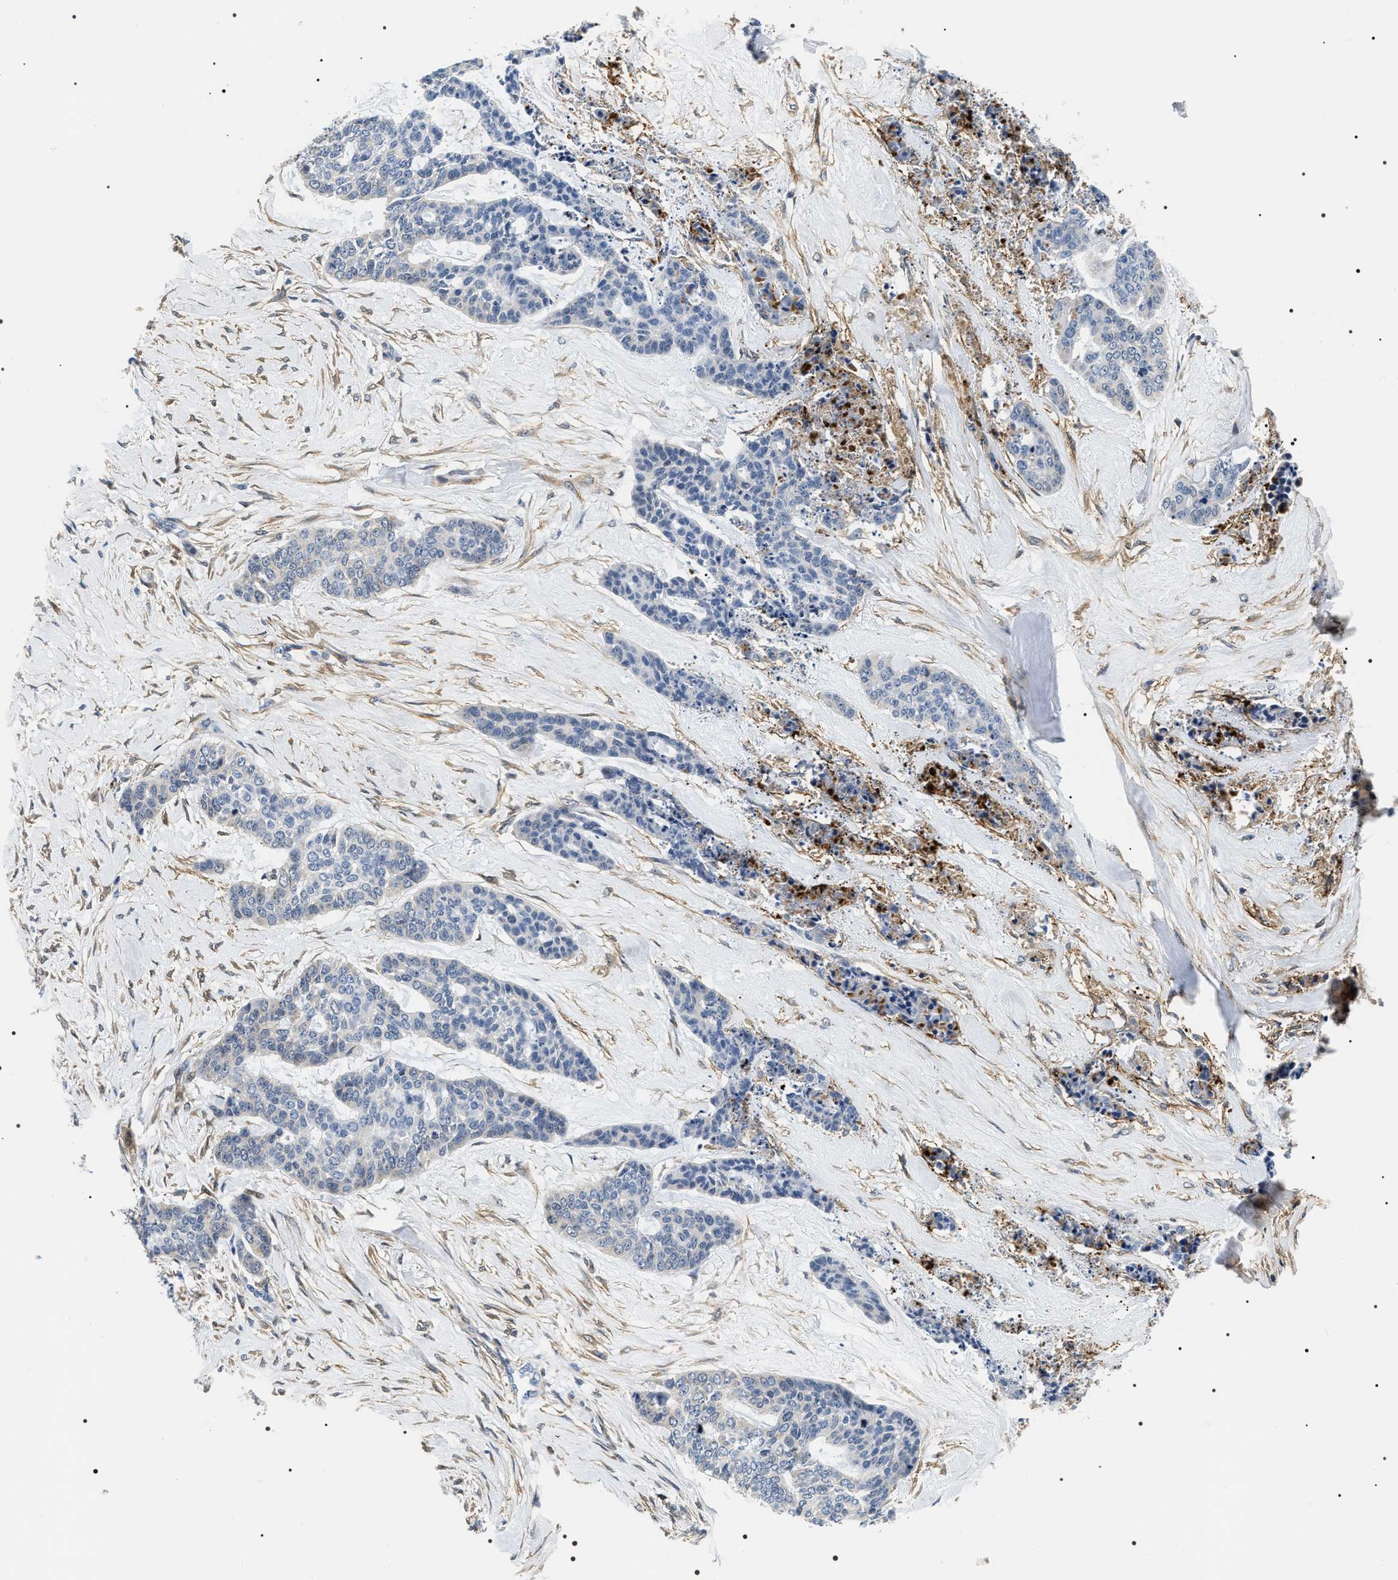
{"staining": {"intensity": "negative", "quantity": "none", "location": "none"}, "tissue": "skin cancer", "cell_type": "Tumor cells", "image_type": "cancer", "snomed": [{"axis": "morphology", "description": "Basal cell carcinoma"}, {"axis": "topography", "description": "Skin"}], "caption": "Basal cell carcinoma (skin) was stained to show a protein in brown. There is no significant staining in tumor cells.", "gene": "BAG2", "patient": {"sex": "female", "age": 64}}